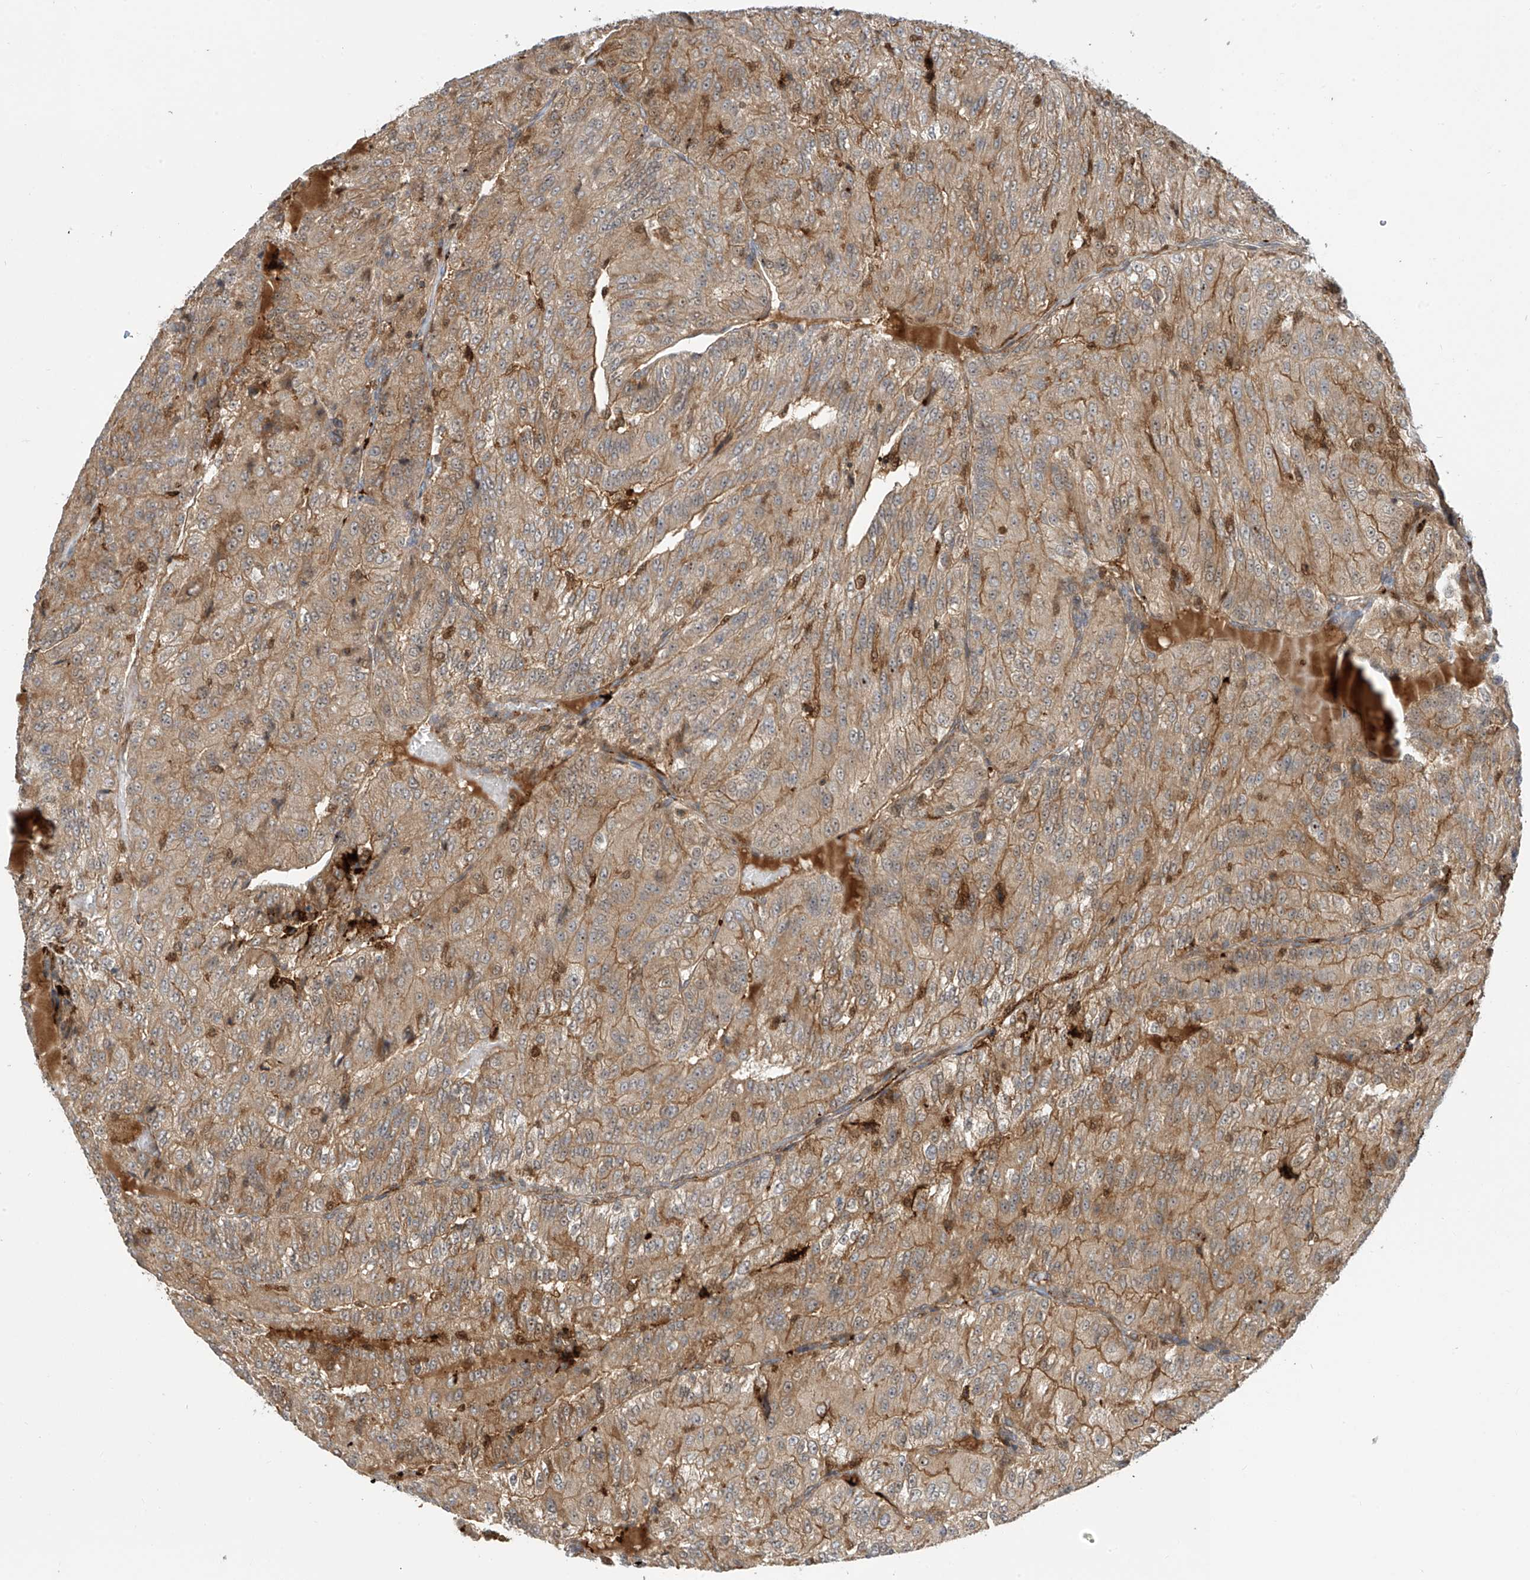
{"staining": {"intensity": "weak", "quantity": ">75%", "location": "cytoplasmic/membranous"}, "tissue": "renal cancer", "cell_type": "Tumor cells", "image_type": "cancer", "snomed": [{"axis": "morphology", "description": "Adenocarcinoma, NOS"}, {"axis": "topography", "description": "Kidney"}], "caption": "This image reveals immunohistochemistry (IHC) staining of renal adenocarcinoma, with low weak cytoplasmic/membranous expression in approximately >75% of tumor cells.", "gene": "ATAD2B", "patient": {"sex": "female", "age": 63}}